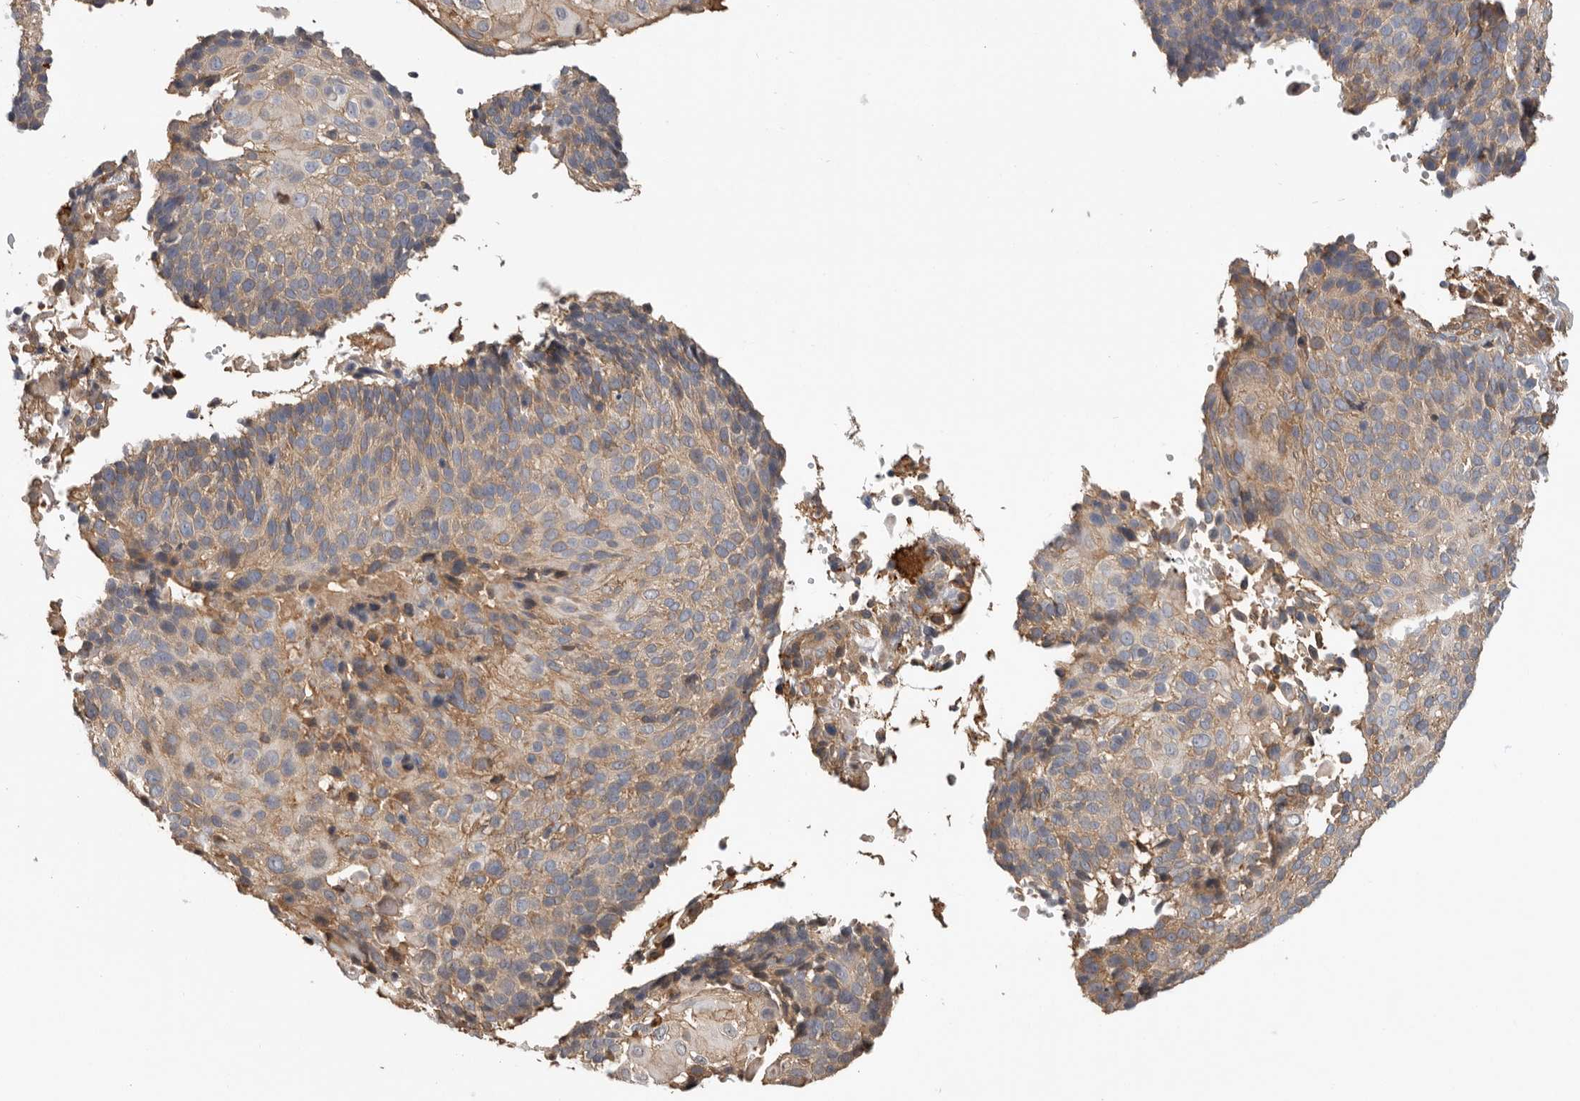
{"staining": {"intensity": "negative", "quantity": "none", "location": "none"}, "tissue": "cervical cancer", "cell_type": "Tumor cells", "image_type": "cancer", "snomed": [{"axis": "morphology", "description": "Squamous cell carcinoma, NOS"}, {"axis": "topography", "description": "Cervix"}], "caption": "Micrograph shows no significant protein staining in tumor cells of cervical squamous cell carcinoma. (DAB (3,3'-diaminobenzidine) IHC visualized using brightfield microscopy, high magnification).", "gene": "CDC42BPB", "patient": {"sex": "female", "age": 74}}